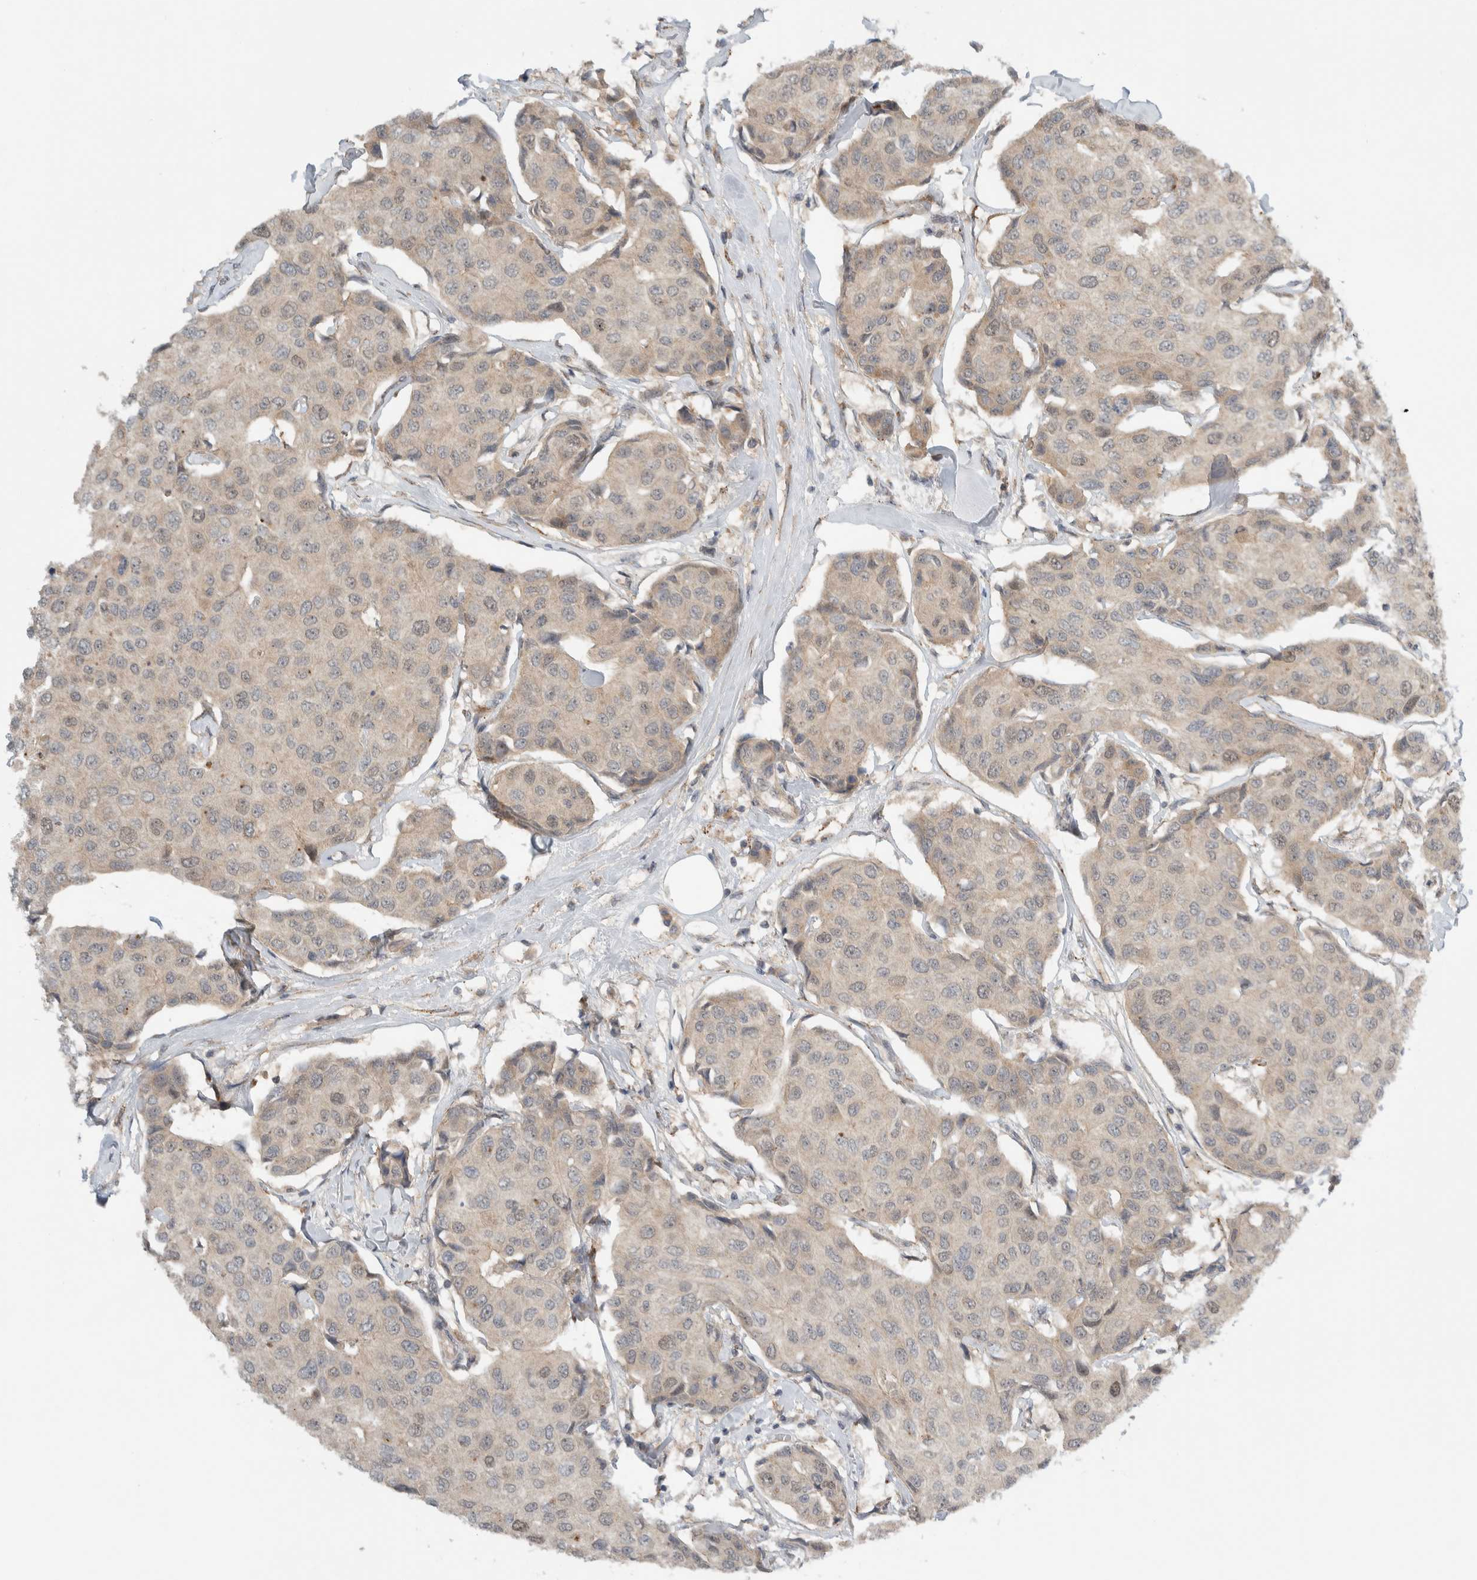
{"staining": {"intensity": "weak", "quantity": "<25%", "location": "cytoplasmic/membranous"}, "tissue": "breast cancer", "cell_type": "Tumor cells", "image_type": "cancer", "snomed": [{"axis": "morphology", "description": "Duct carcinoma"}, {"axis": "topography", "description": "Breast"}], "caption": "Breast cancer (infiltrating ductal carcinoma) was stained to show a protein in brown. There is no significant expression in tumor cells. (DAB IHC visualized using brightfield microscopy, high magnification).", "gene": "MPRIP", "patient": {"sex": "female", "age": 80}}